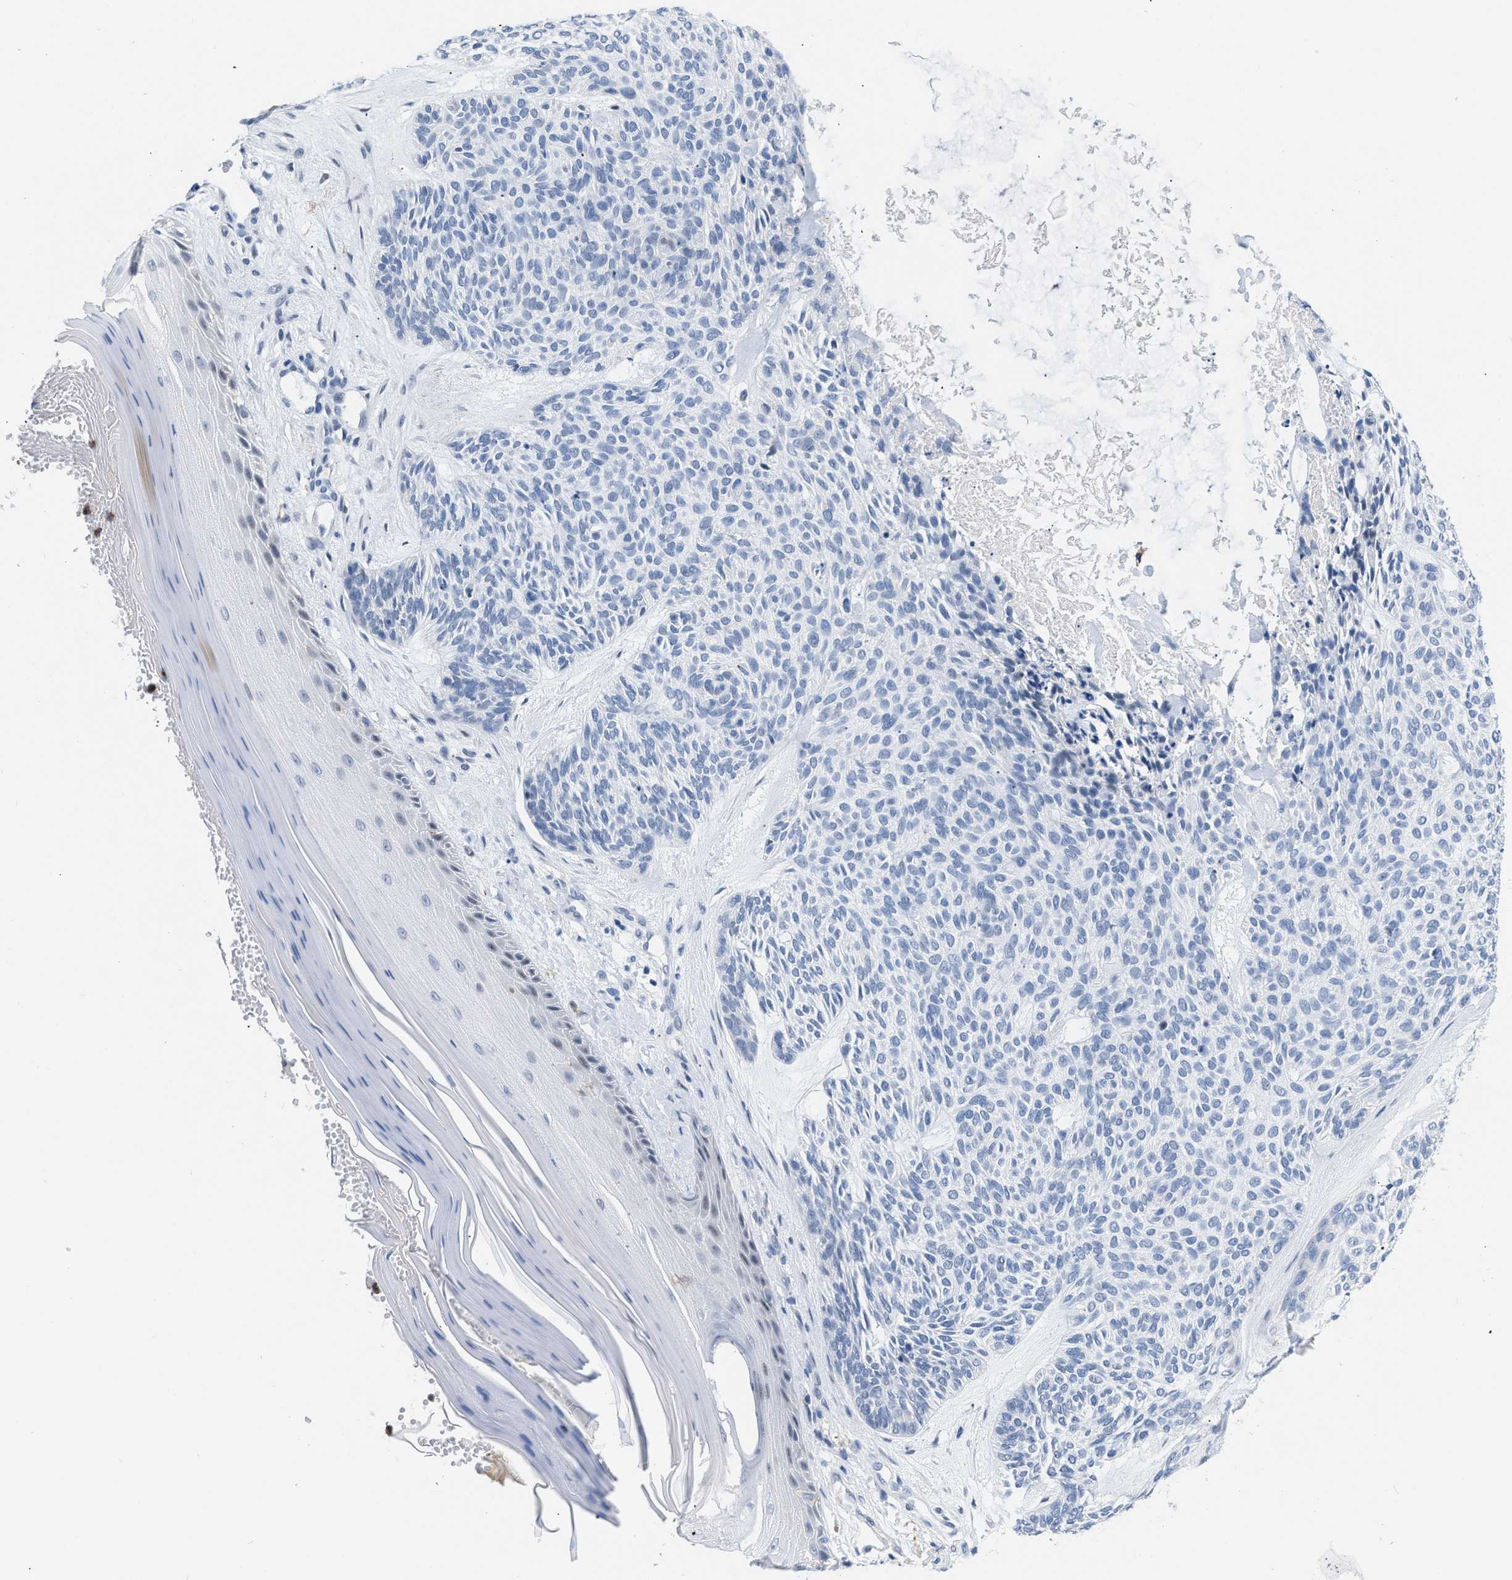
{"staining": {"intensity": "negative", "quantity": "none", "location": "none"}, "tissue": "skin cancer", "cell_type": "Tumor cells", "image_type": "cancer", "snomed": [{"axis": "morphology", "description": "Basal cell carcinoma"}, {"axis": "topography", "description": "Skin"}], "caption": "Immunohistochemical staining of skin basal cell carcinoma reveals no significant expression in tumor cells.", "gene": "BOLL", "patient": {"sex": "male", "age": 55}}